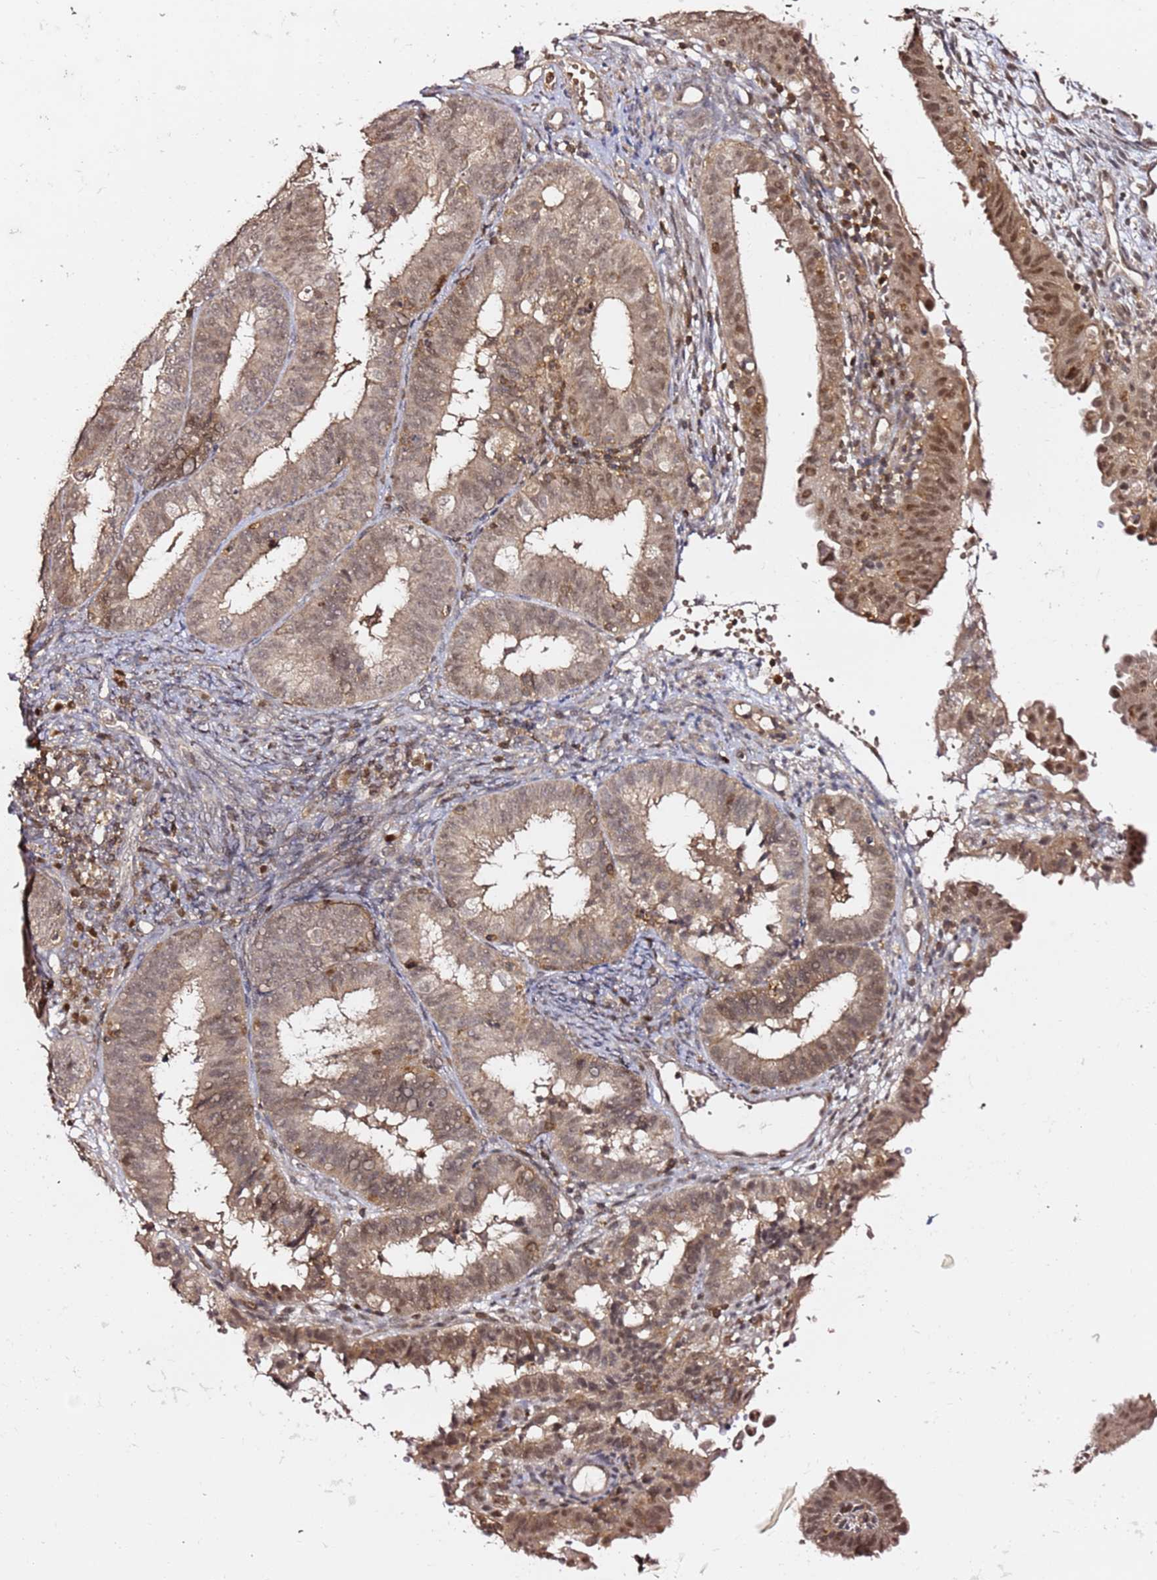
{"staining": {"intensity": "moderate", "quantity": "25%-75%", "location": "cytoplasmic/membranous,nuclear"}, "tissue": "endometrial cancer", "cell_type": "Tumor cells", "image_type": "cancer", "snomed": [{"axis": "morphology", "description": "Adenocarcinoma, NOS"}, {"axis": "topography", "description": "Endometrium"}], "caption": "There is medium levels of moderate cytoplasmic/membranous and nuclear positivity in tumor cells of endometrial cancer (adenocarcinoma), as demonstrated by immunohistochemical staining (brown color).", "gene": "OR5V1", "patient": {"sex": "female", "age": 51}}